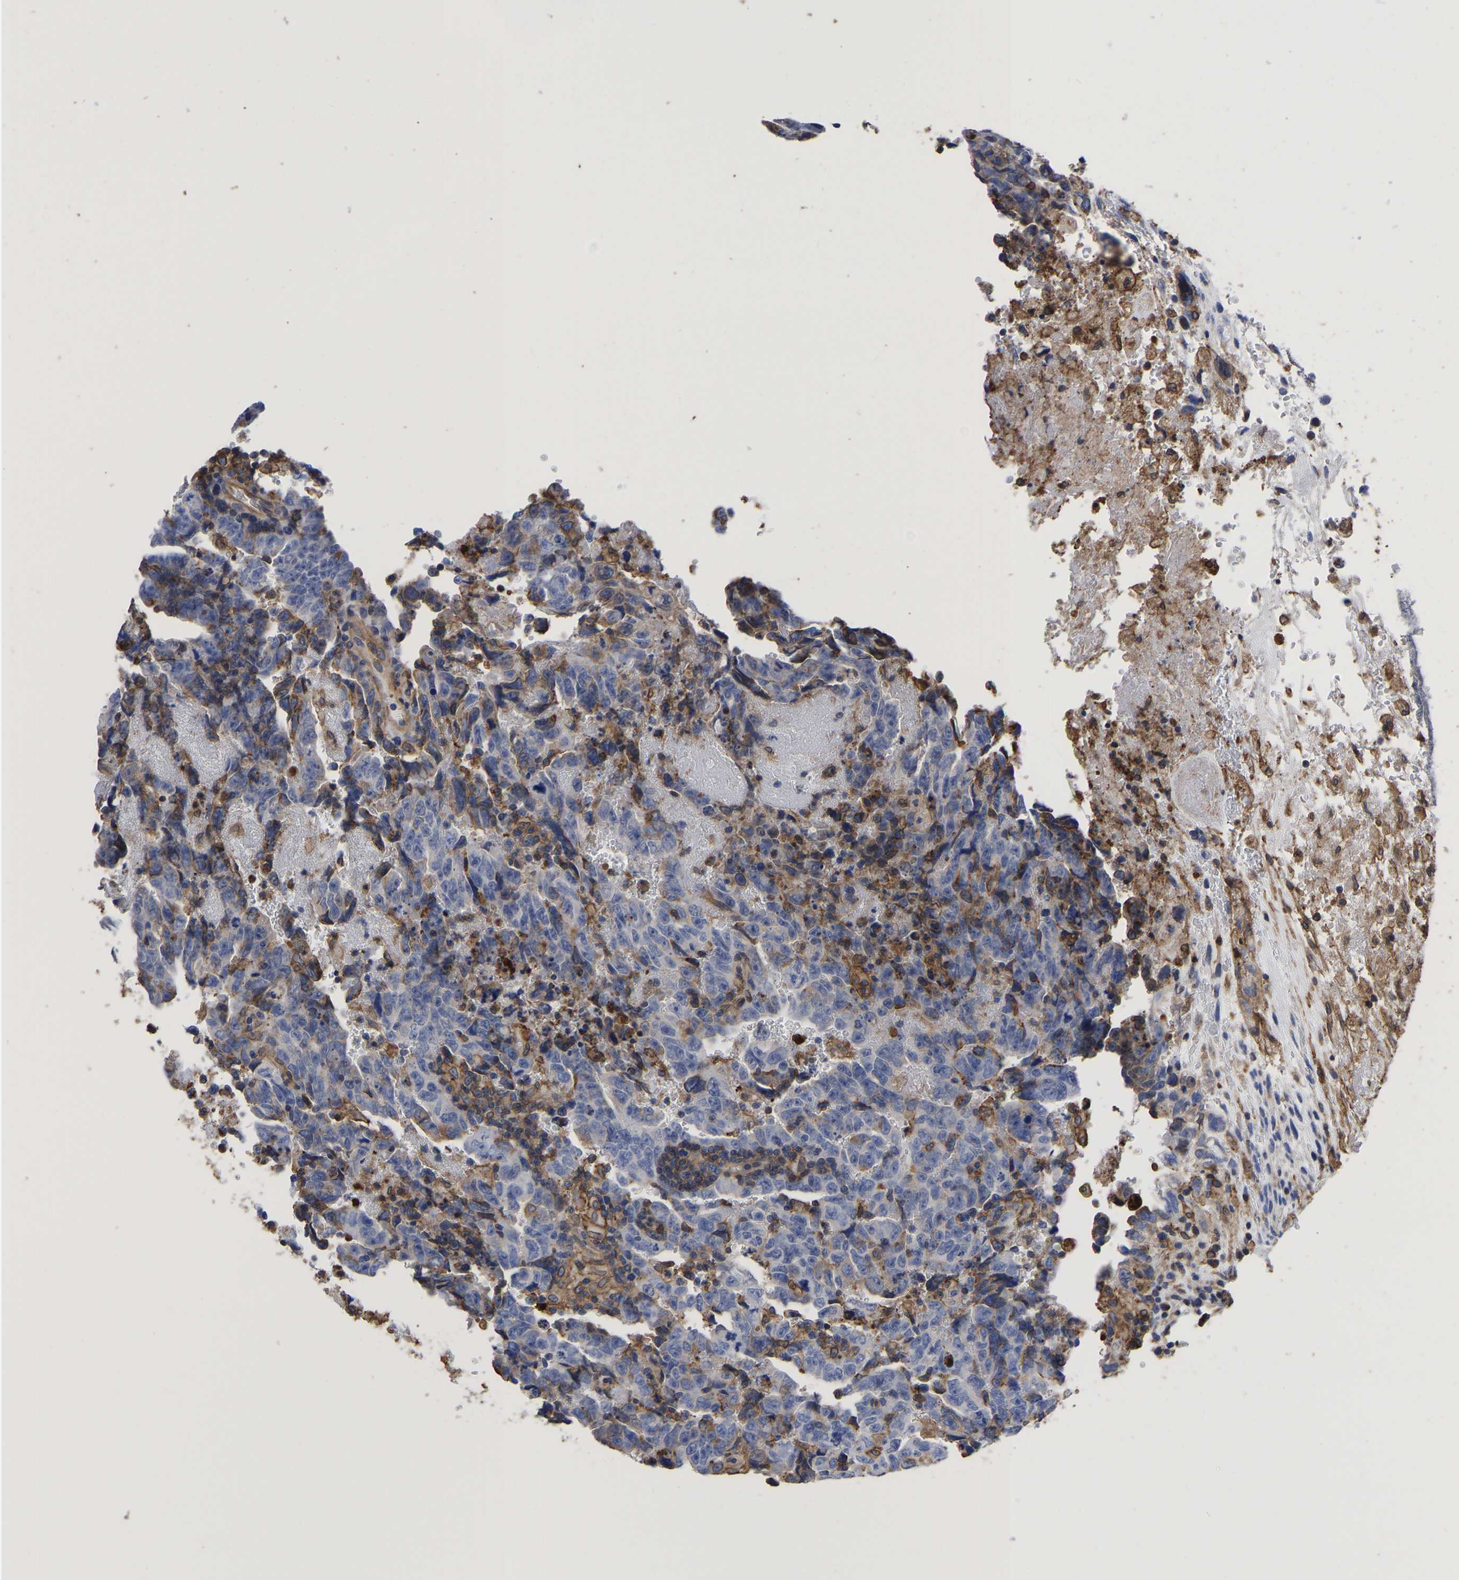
{"staining": {"intensity": "negative", "quantity": "none", "location": "none"}, "tissue": "testis cancer", "cell_type": "Tumor cells", "image_type": "cancer", "snomed": [{"axis": "morphology", "description": "Carcinoma, Embryonal, NOS"}, {"axis": "topography", "description": "Testis"}], "caption": "The histopathology image displays no staining of tumor cells in testis cancer (embryonal carcinoma).", "gene": "LIF", "patient": {"sex": "male", "age": 28}}